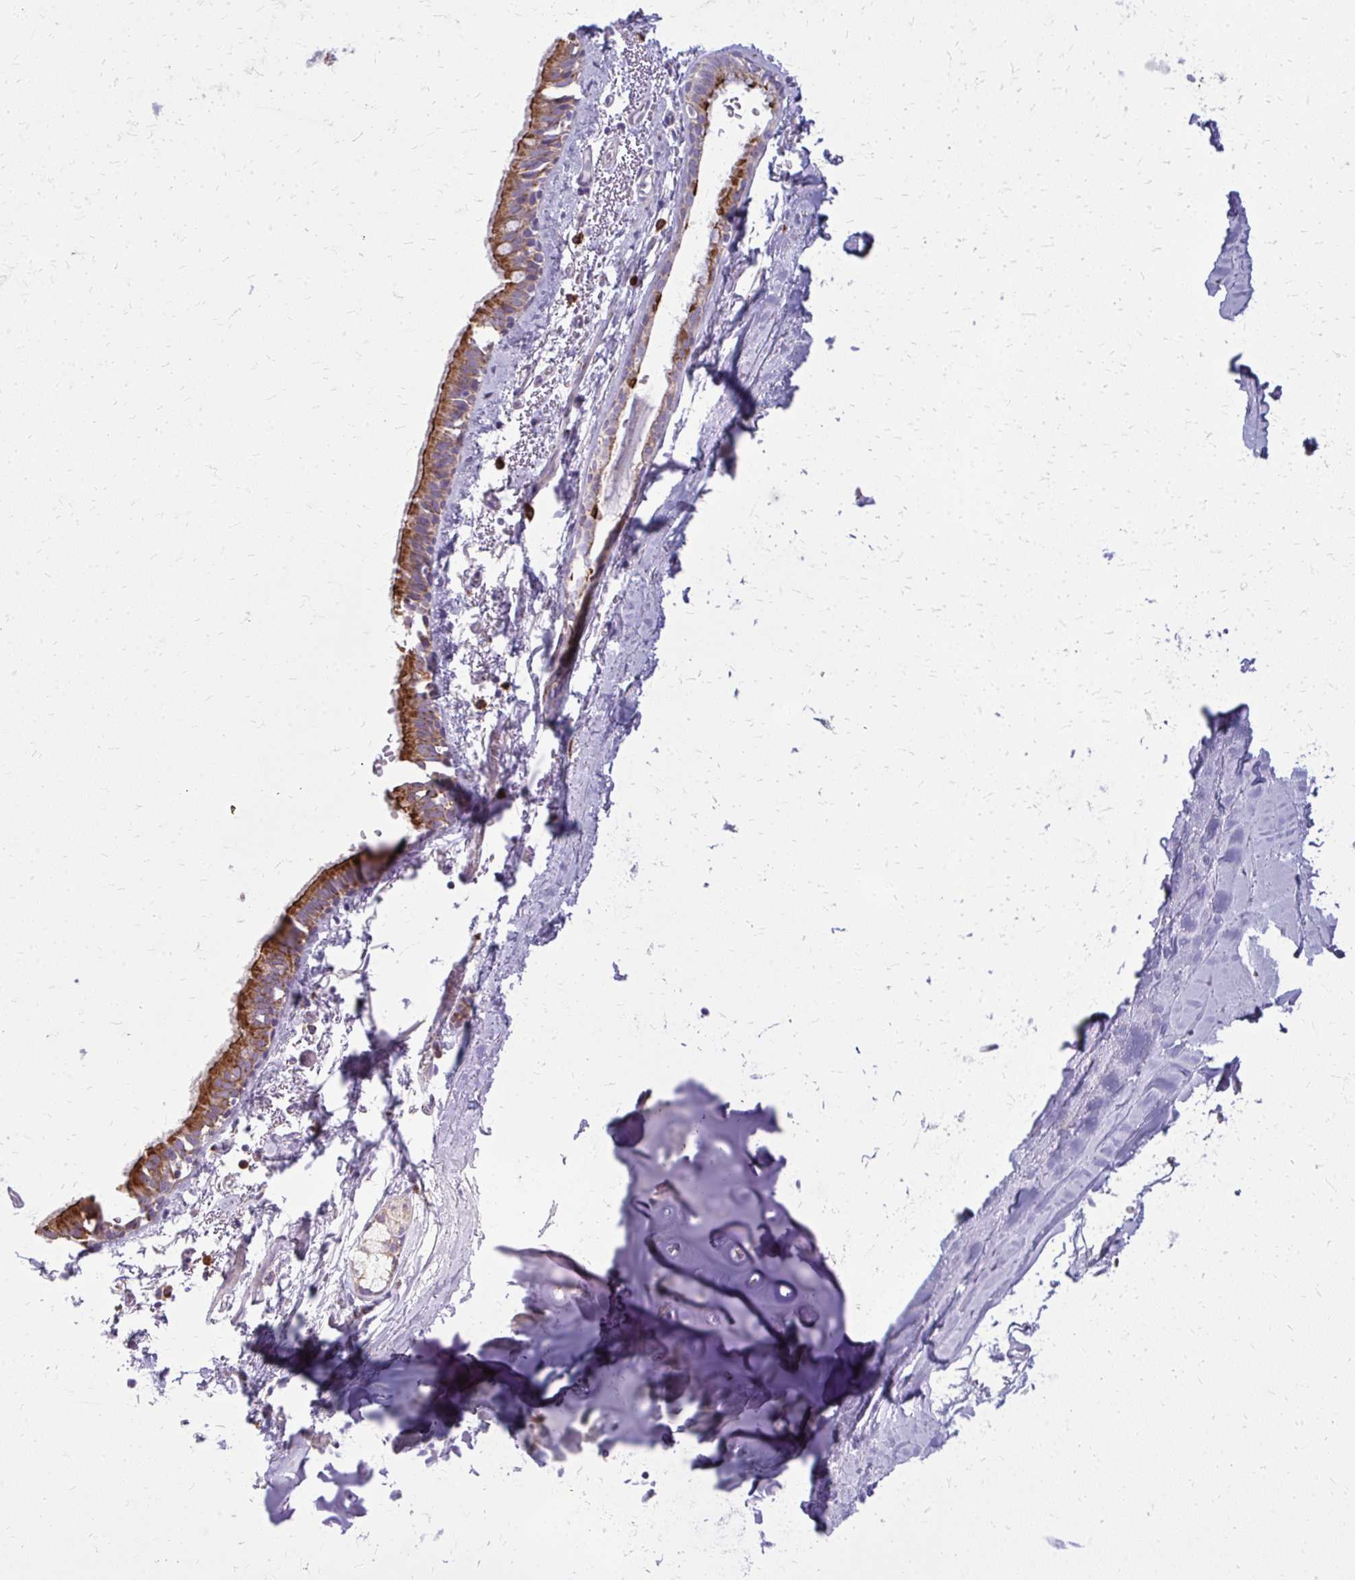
{"staining": {"intensity": "negative", "quantity": "none", "location": "none"}, "tissue": "adipose tissue", "cell_type": "Adipocytes", "image_type": "normal", "snomed": [{"axis": "morphology", "description": "Normal tissue, NOS"}, {"axis": "topography", "description": "Cartilage tissue"}, {"axis": "topography", "description": "Bronchus"}, {"axis": "topography", "description": "Peripheral nerve tissue"}], "caption": "Protein analysis of benign adipose tissue reveals no significant staining in adipocytes.", "gene": "IFIT1", "patient": {"sex": "male", "age": 67}}